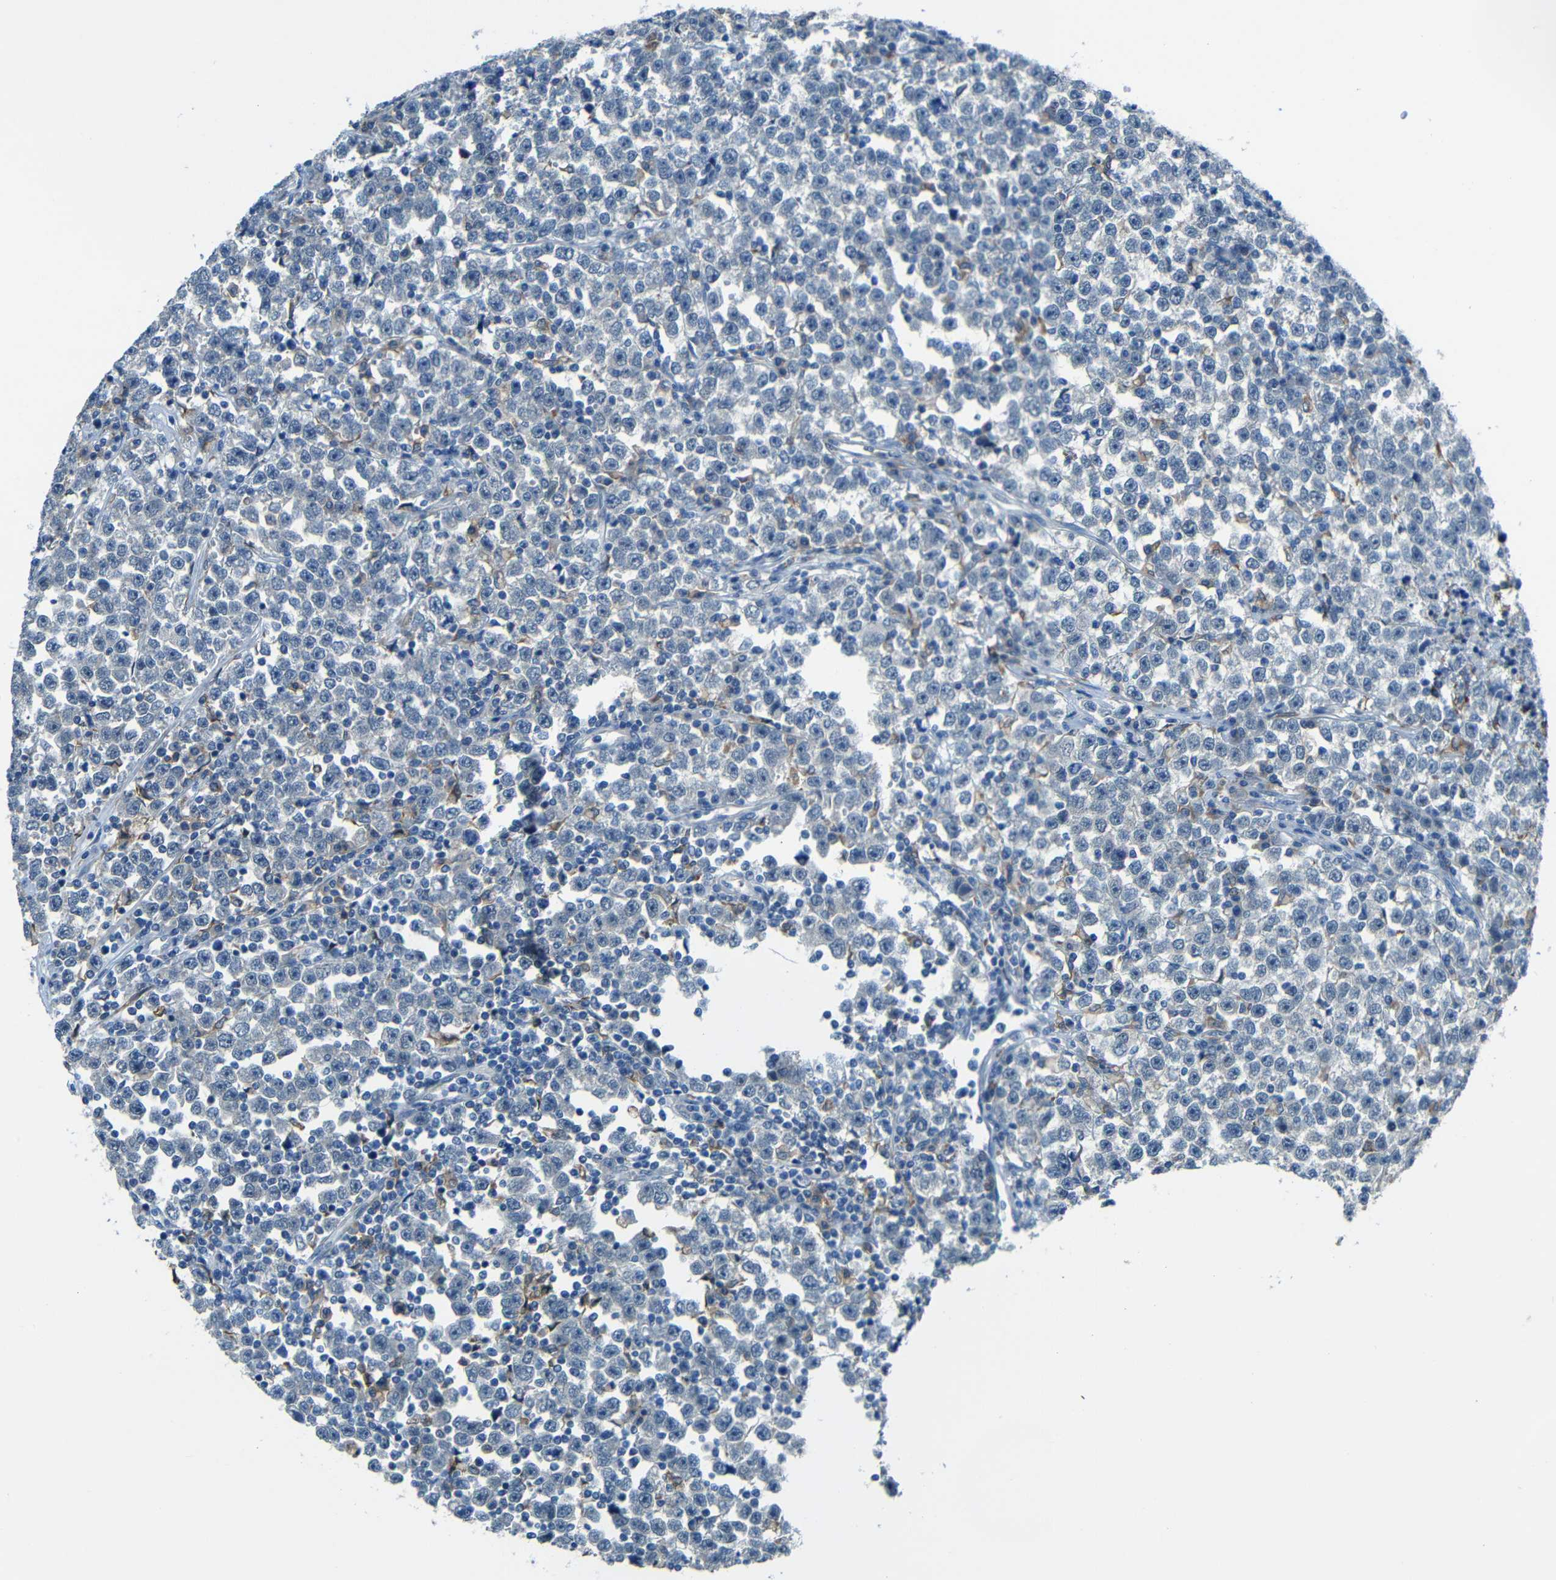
{"staining": {"intensity": "negative", "quantity": "none", "location": "none"}, "tissue": "testis cancer", "cell_type": "Tumor cells", "image_type": "cancer", "snomed": [{"axis": "morphology", "description": "Seminoma, NOS"}, {"axis": "topography", "description": "Testis"}], "caption": "Tumor cells are negative for protein expression in human testis cancer.", "gene": "ANKRD22", "patient": {"sex": "male", "age": 43}}